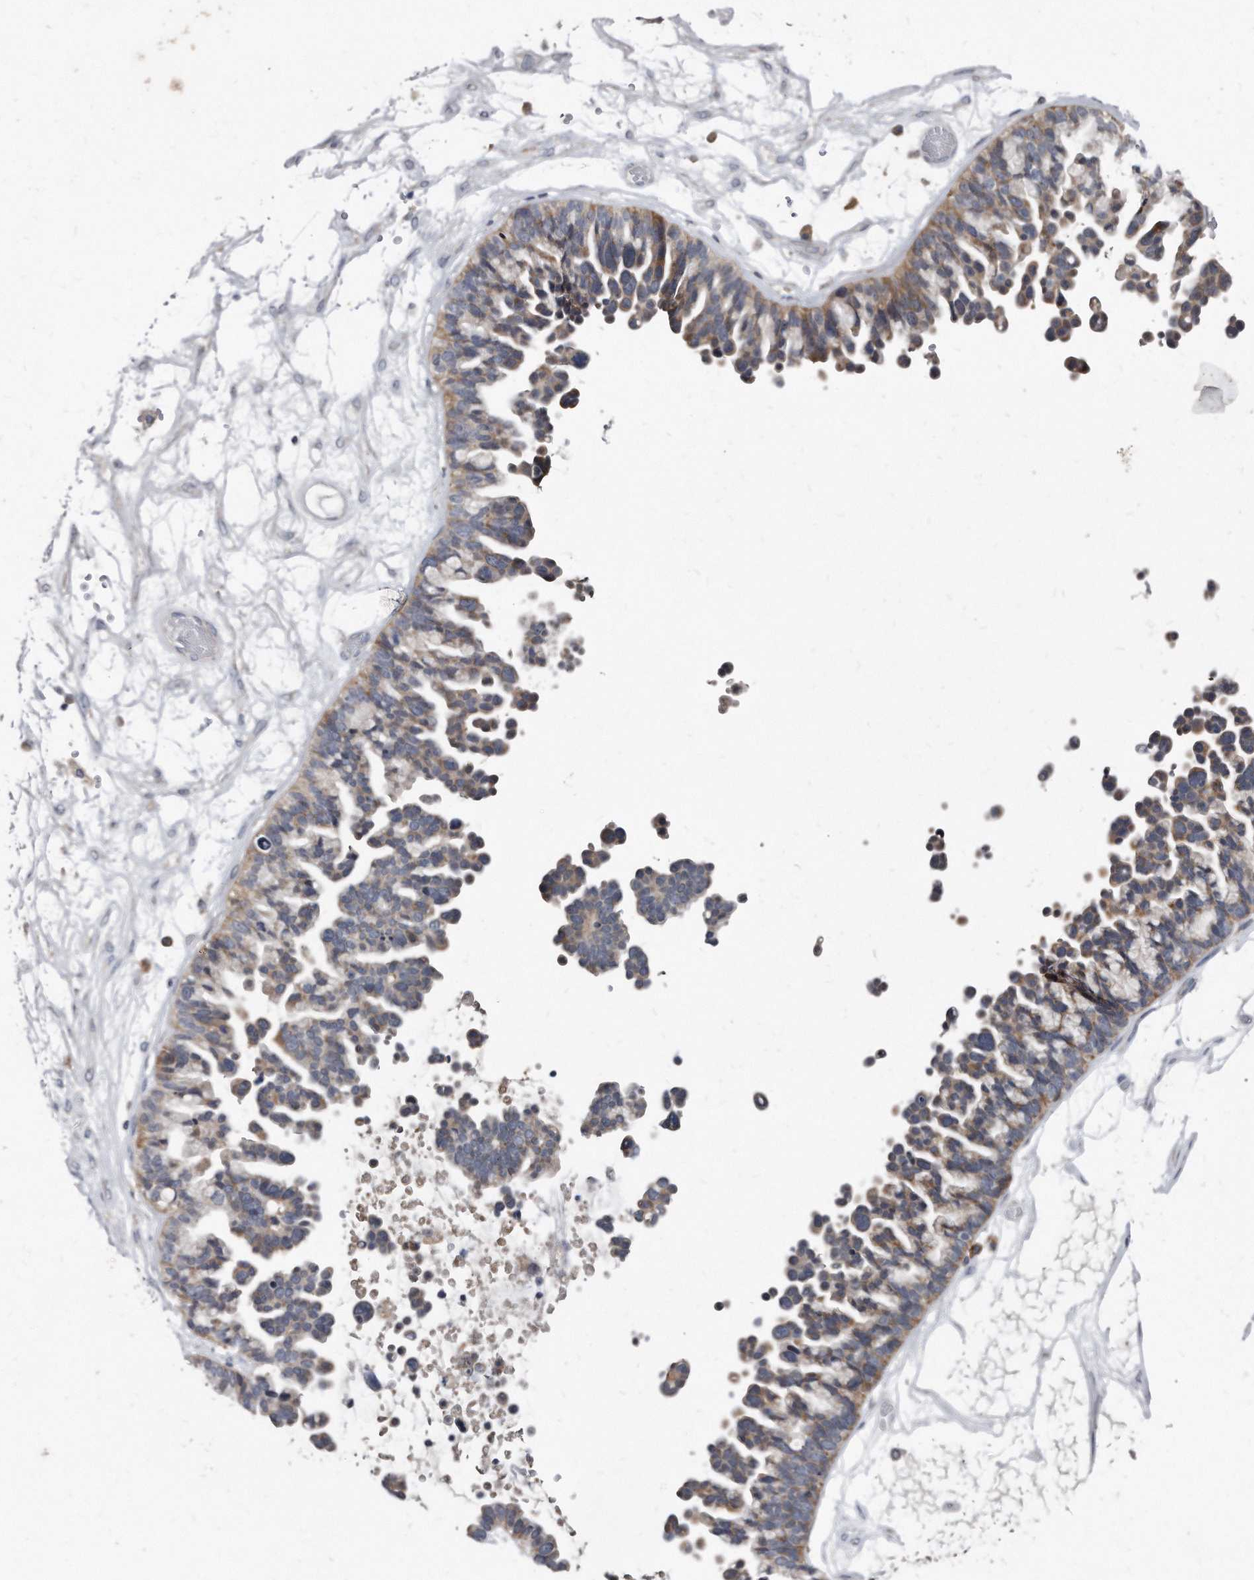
{"staining": {"intensity": "moderate", "quantity": ">75%", "location": "cytoplasmic/membranous"}, "tissue": "ovarian cancer", "cell_type": "Tumor cells", "image_type": "cancer", "snomed": [{"axis": "morphology", "description": "Cystadenocarcinoma, serous, NOS"}, {"axis": "topography", "description": "Ovary"}], "caption": "Ovarian serous cystadenocarcinoma tissue reveals moderate cytoplasmic/membranous staining in about >75% of tumor cells", "gene": "KLHDC3", "patient": {"sex": "female", "age": 56}}